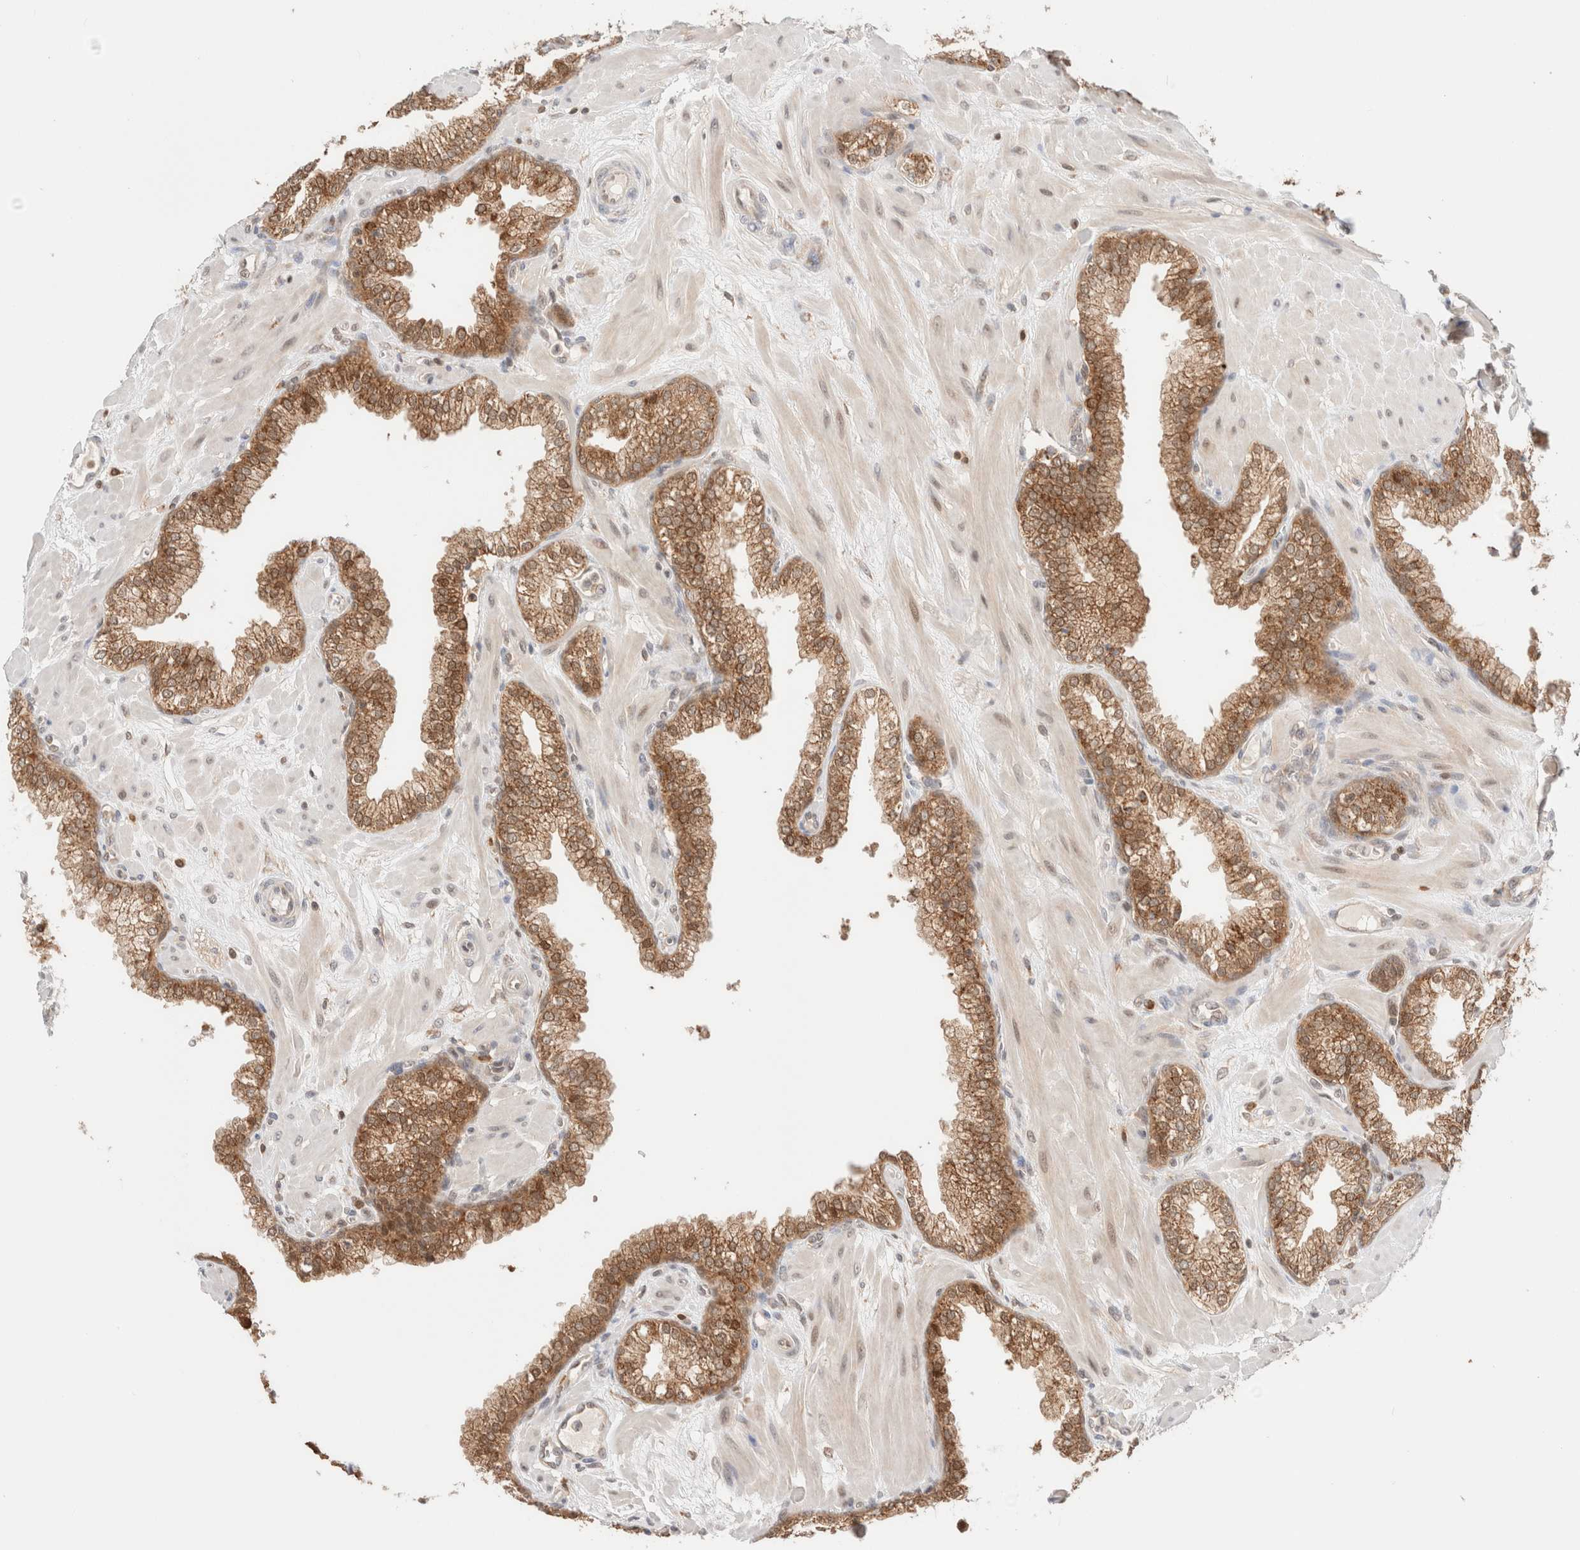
{"staining": {"intensity": "moderate", "quantity": ">75%", "location": "cytoplasmic/membranous"}, "tissue": "prostate", "cell_type": "Glandular cells", "image_type": "normal", "snomed": [{"axis": "morphology", "description": "Normal tissue, NOS"}, {"axis": "morphology", "description": "Urothelial carcinoma, Low grade"}, {"axis": "topography", "description": "Urinary bladder"}, {"axis": "topography", "description": "Prostate"}], "caption": "Protein staining demonstrates moderate cytoplasmic/membranous positivity in approximately >75% of glandular cells in normal prostate. The staining was performed using DAB, with brown indicating positive protein expression. Nuclei are stained blue with hematoxylin.", "gene": "XKR4", "patient": {"sex": "male", "age": 60}}